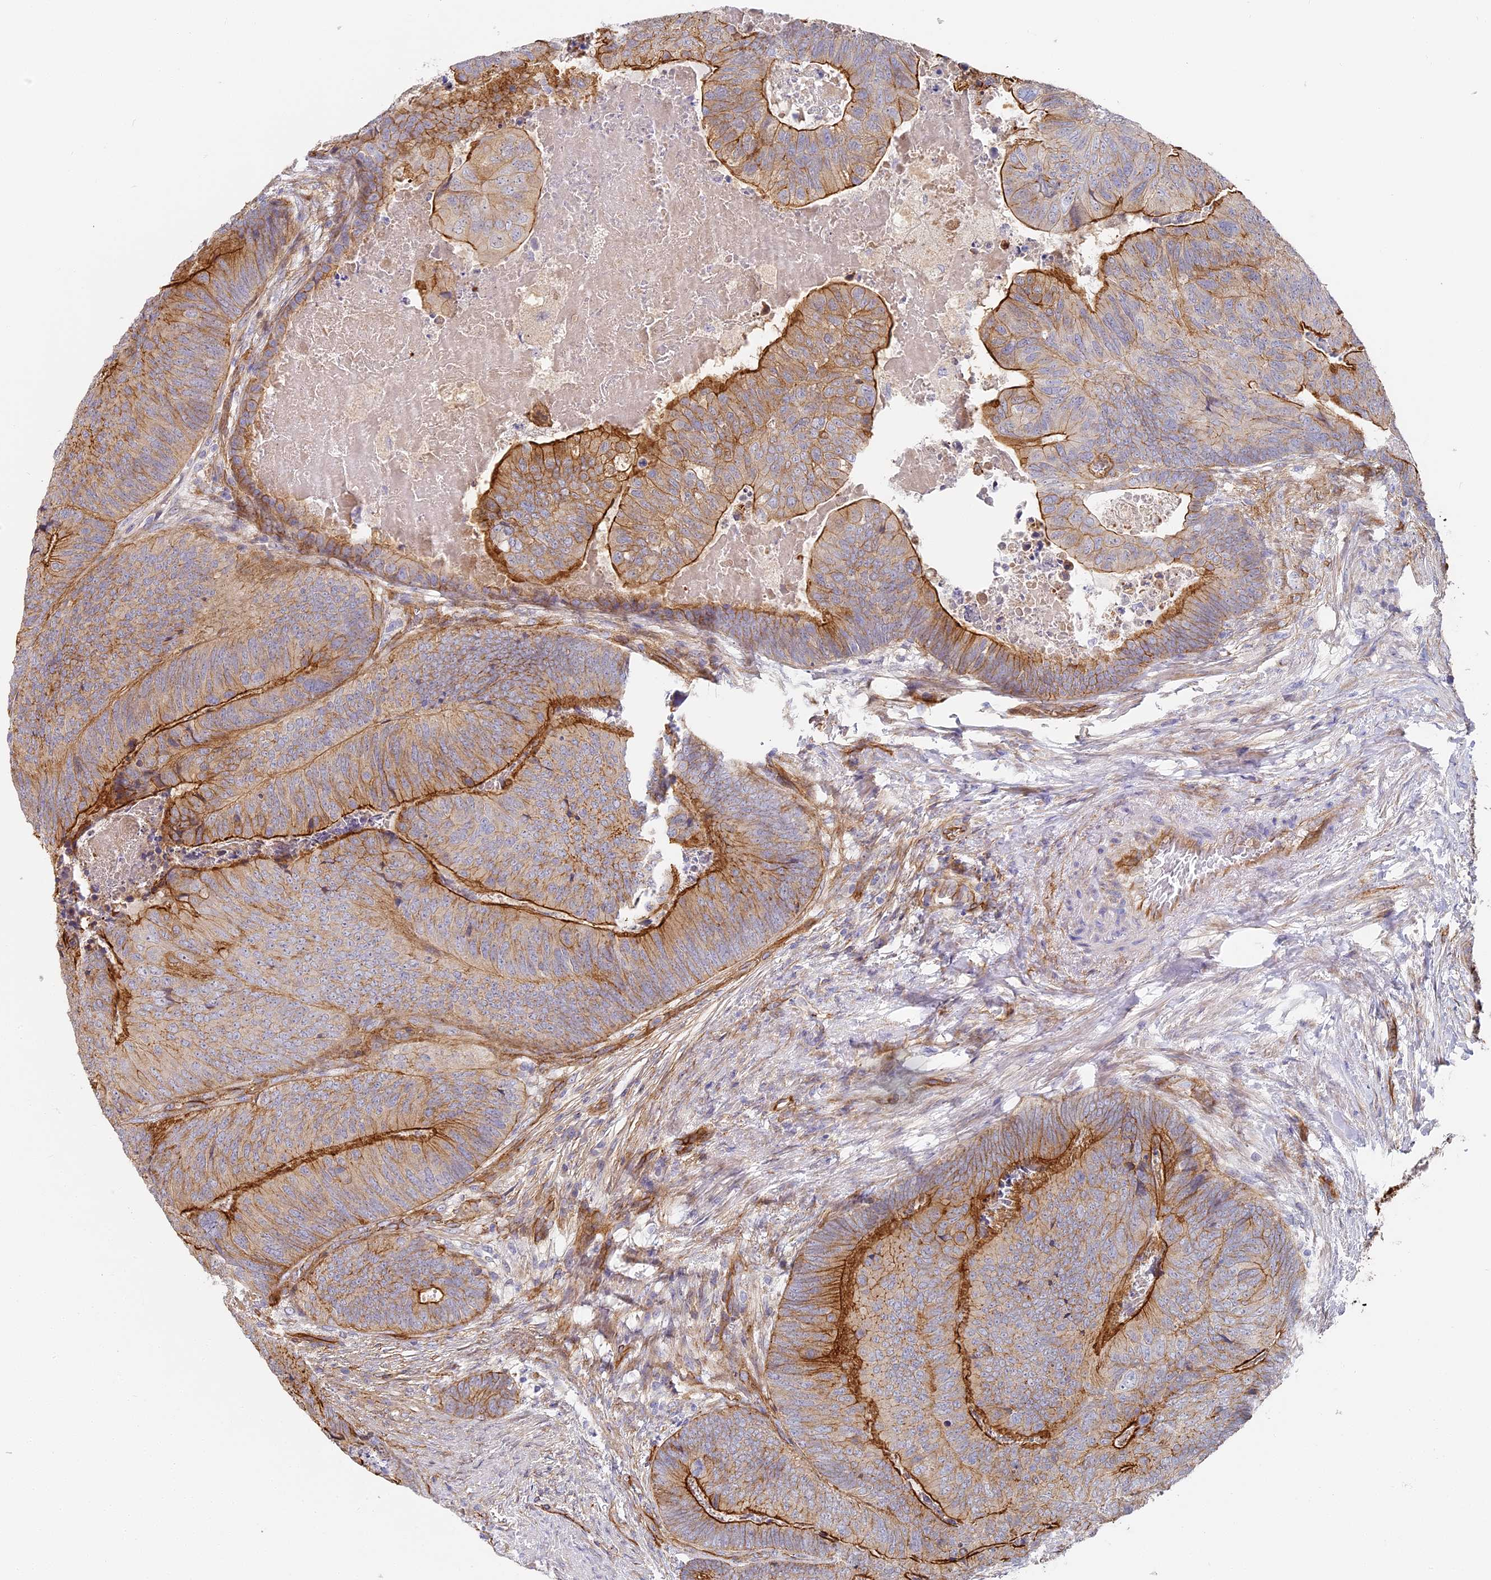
{"staining": {"intensity": "strong", "quantity": "25%-75%", "location": "cytoplasmic/membranous"}, "tissue": "colorectal cancer", "cell_type": "Tumor cells", "image_type": "cancer", "snomed": [{"axis": "morphology", "description": "Adenocarcinoma, NOS"}, {"axis": "topography", "description": "Colon"}], "caption": "Tumor cells show high levels of strong cytoplasmic/membranous positivity in approximately 25%-75% of cells in human colorectal cancer.", "gene": "CCDC30", "patient": {"sex": "female", "age": 67}}